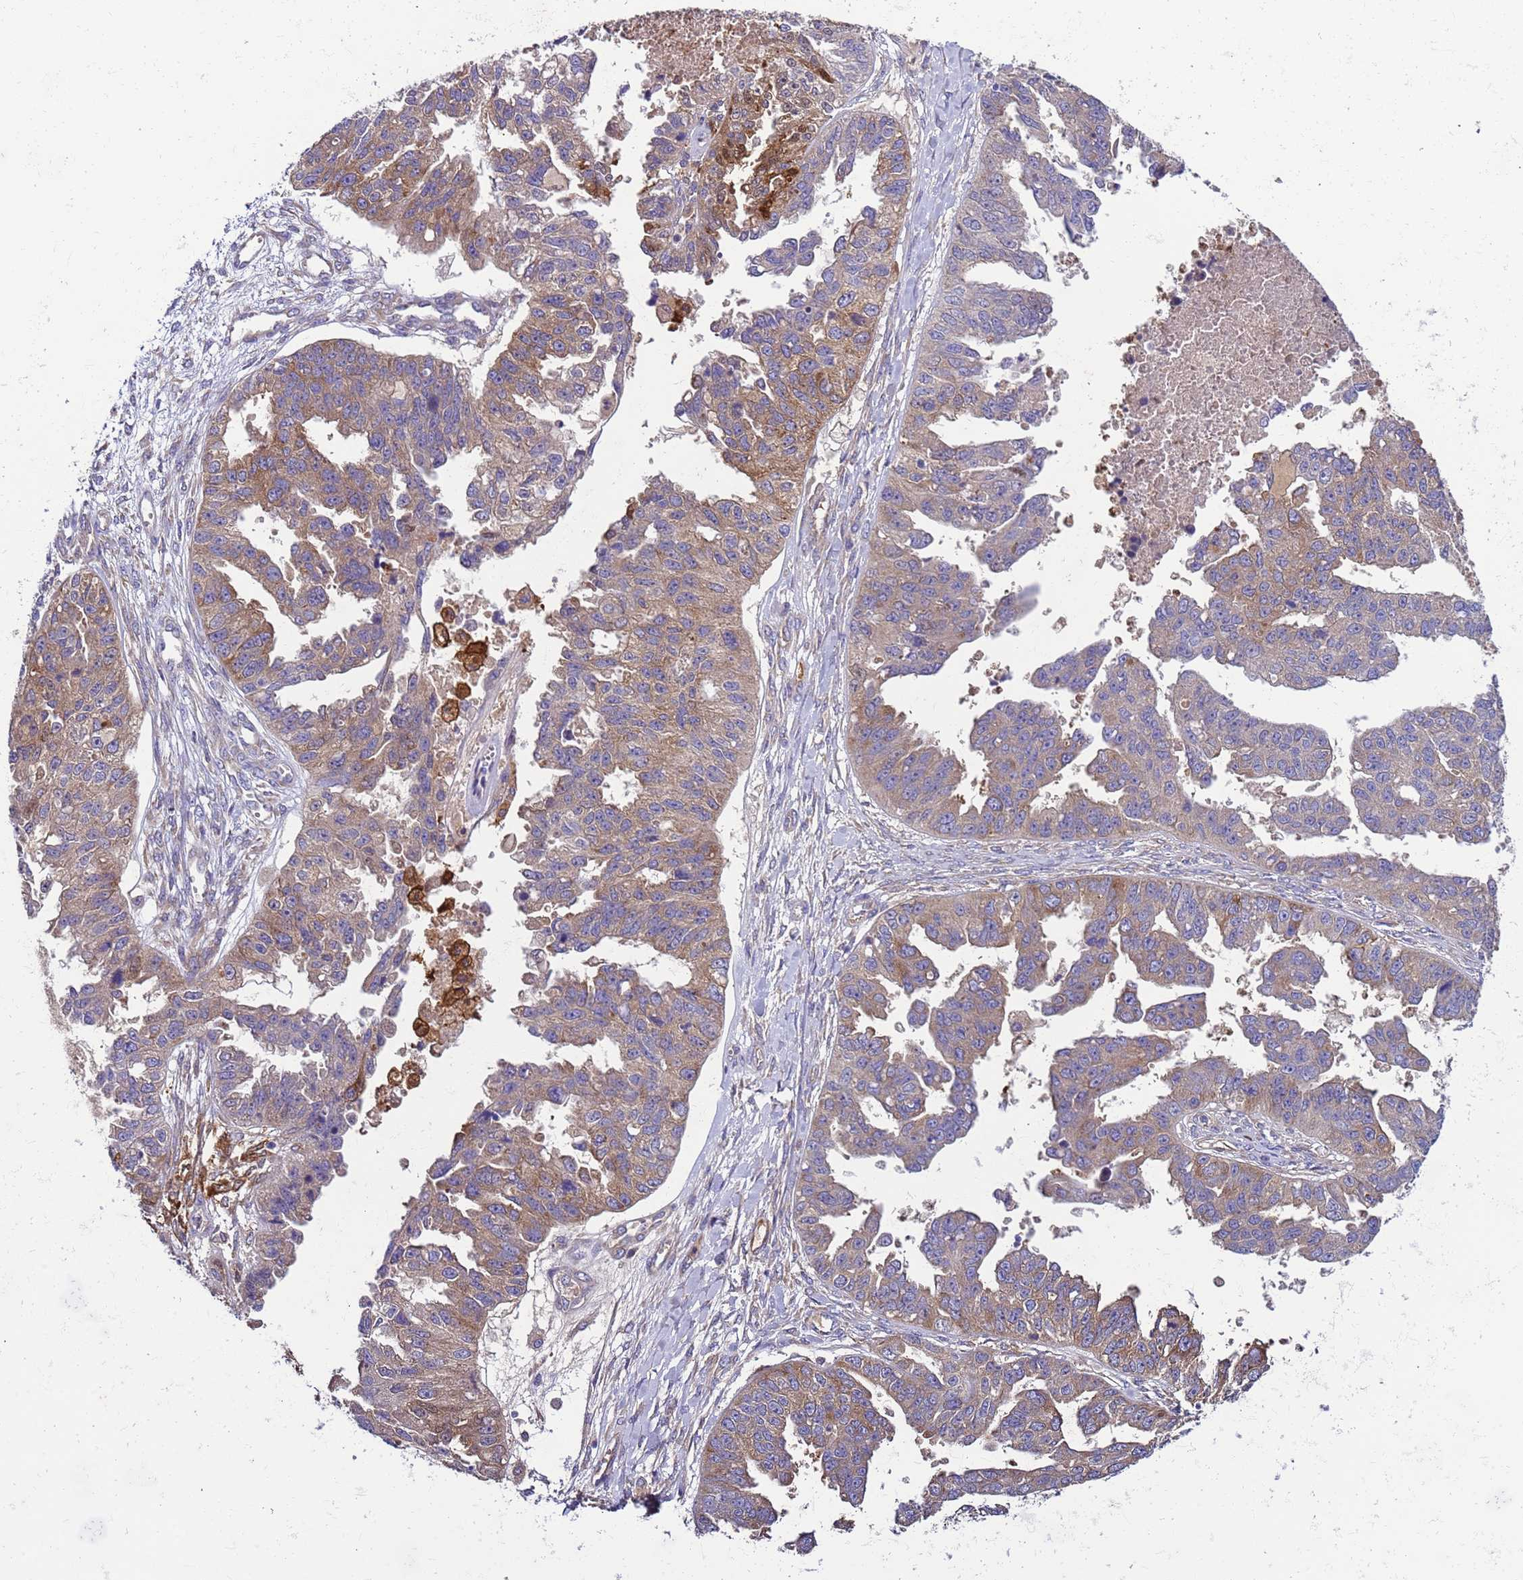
{"staining": {"intensity": "moderate", "quantity": "25%-75%", "location": "cytoplasmic/membranous"}, "tissue": "ovarian cancer", "cell_type": "Tumor cells", "image_type": "cancer", "snomed": [{"axis": "morphology", "description": "Cystadenocarcinoma, serous, NOS"}, {"axis": "topography", "description": "Ovary"}], "caption": "Immunohistochemistry histopathology image of neoplastic tissue: human ovarian cancer (serous cystadenocarcinoma) stained using IHC demonstrates medium levels of moderate protein expression localized specifically in the cytoplasmic/membranous of tumor cells, appearing as a cytoplasmic/membranous brown color.", "gene": "PAQR7", "patient": {"sex": "female", "age": 58}}